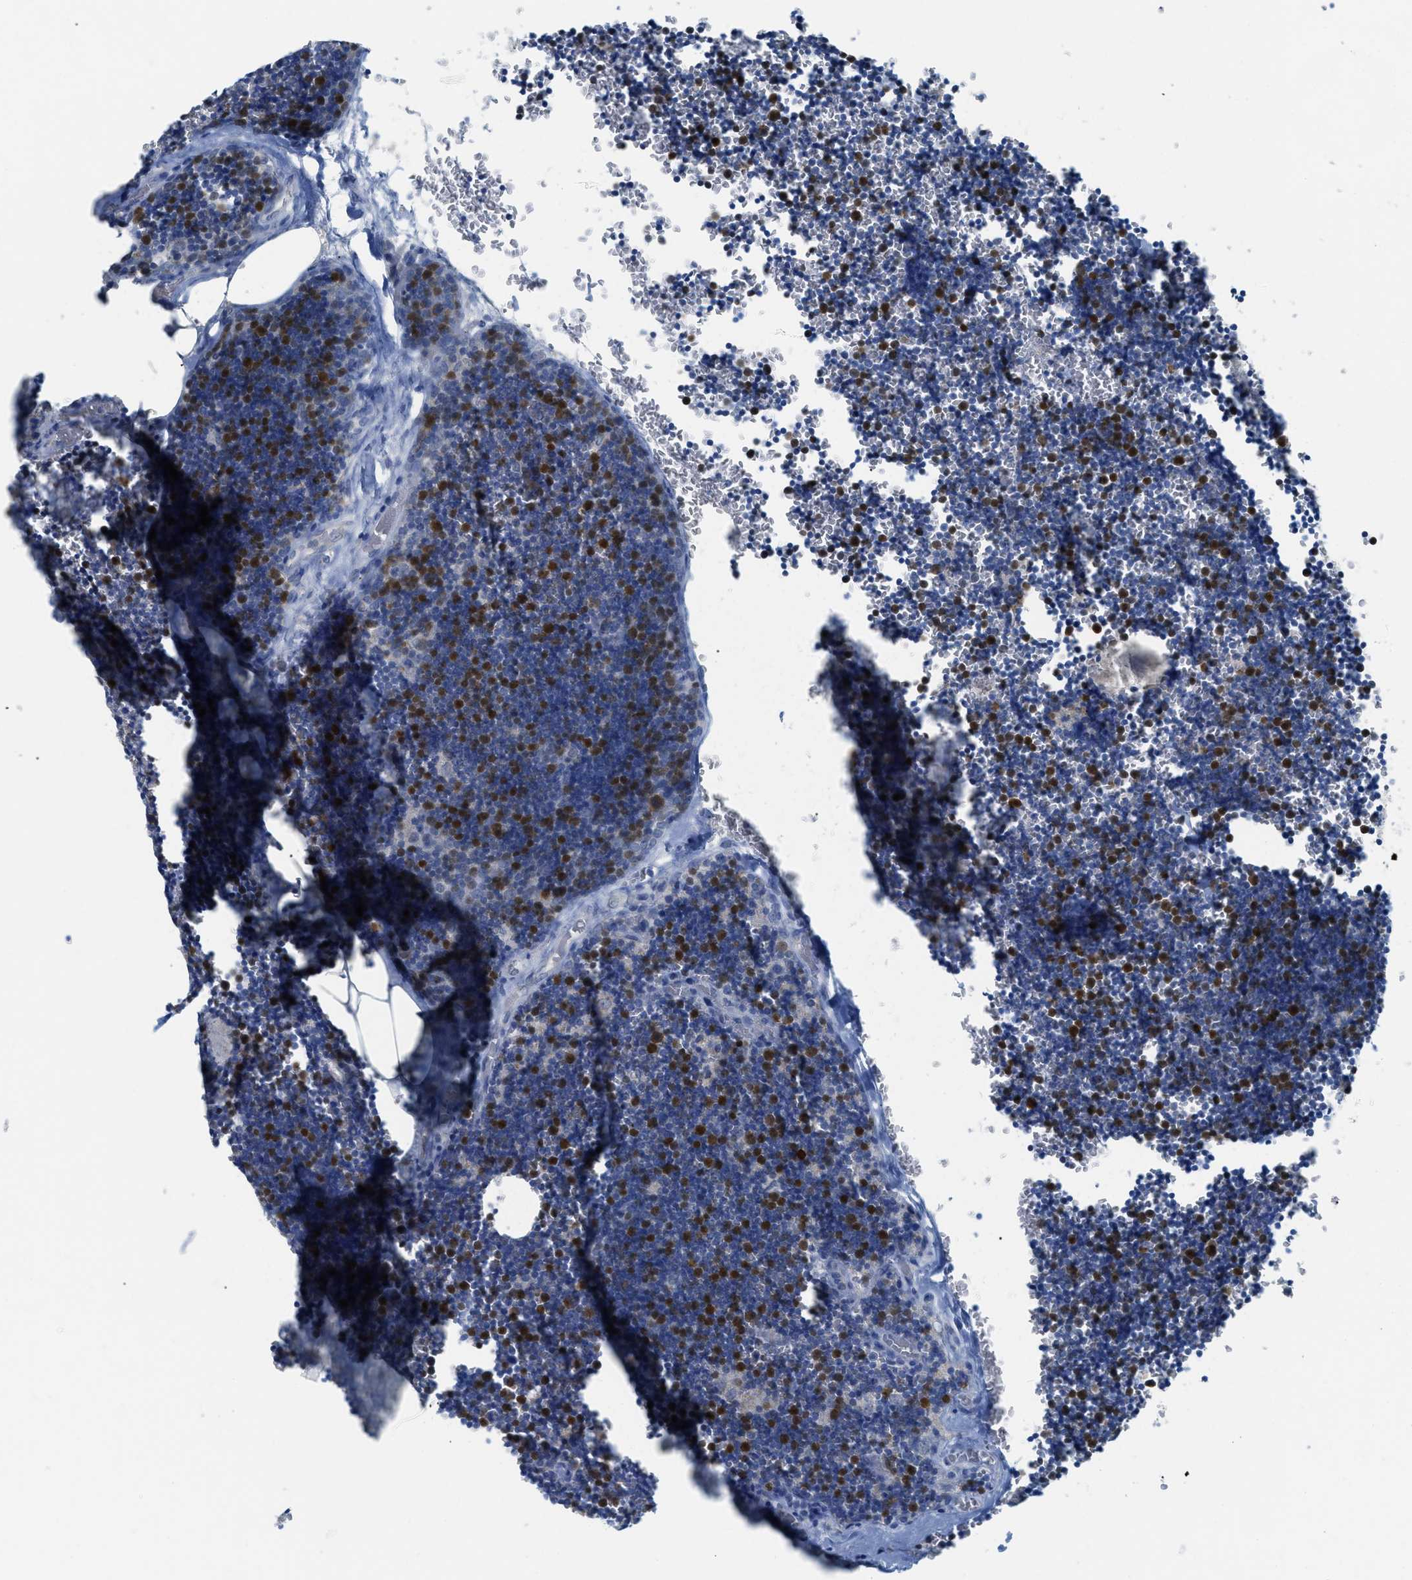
{"staining": {"intensity": "strong", "quantity": "25%-75%", "location": "nuclear"}, "tissue": "lymph node", "cell_type": "Non-germinal center cells", "image_type": "normal", "snomed": [{"axis": "morphology", "description": "Normal tissue, NOS"}, {"axis": "topography", "description": "Lymph node"}], "caption": "Brown immunohistochemical staining in normal human lymph node shows strong nuclear staining in approximately 25%-75% of non-germinal center cells.", "gene": "ORC6", "patient": {"sex": "male", "age": 33}}